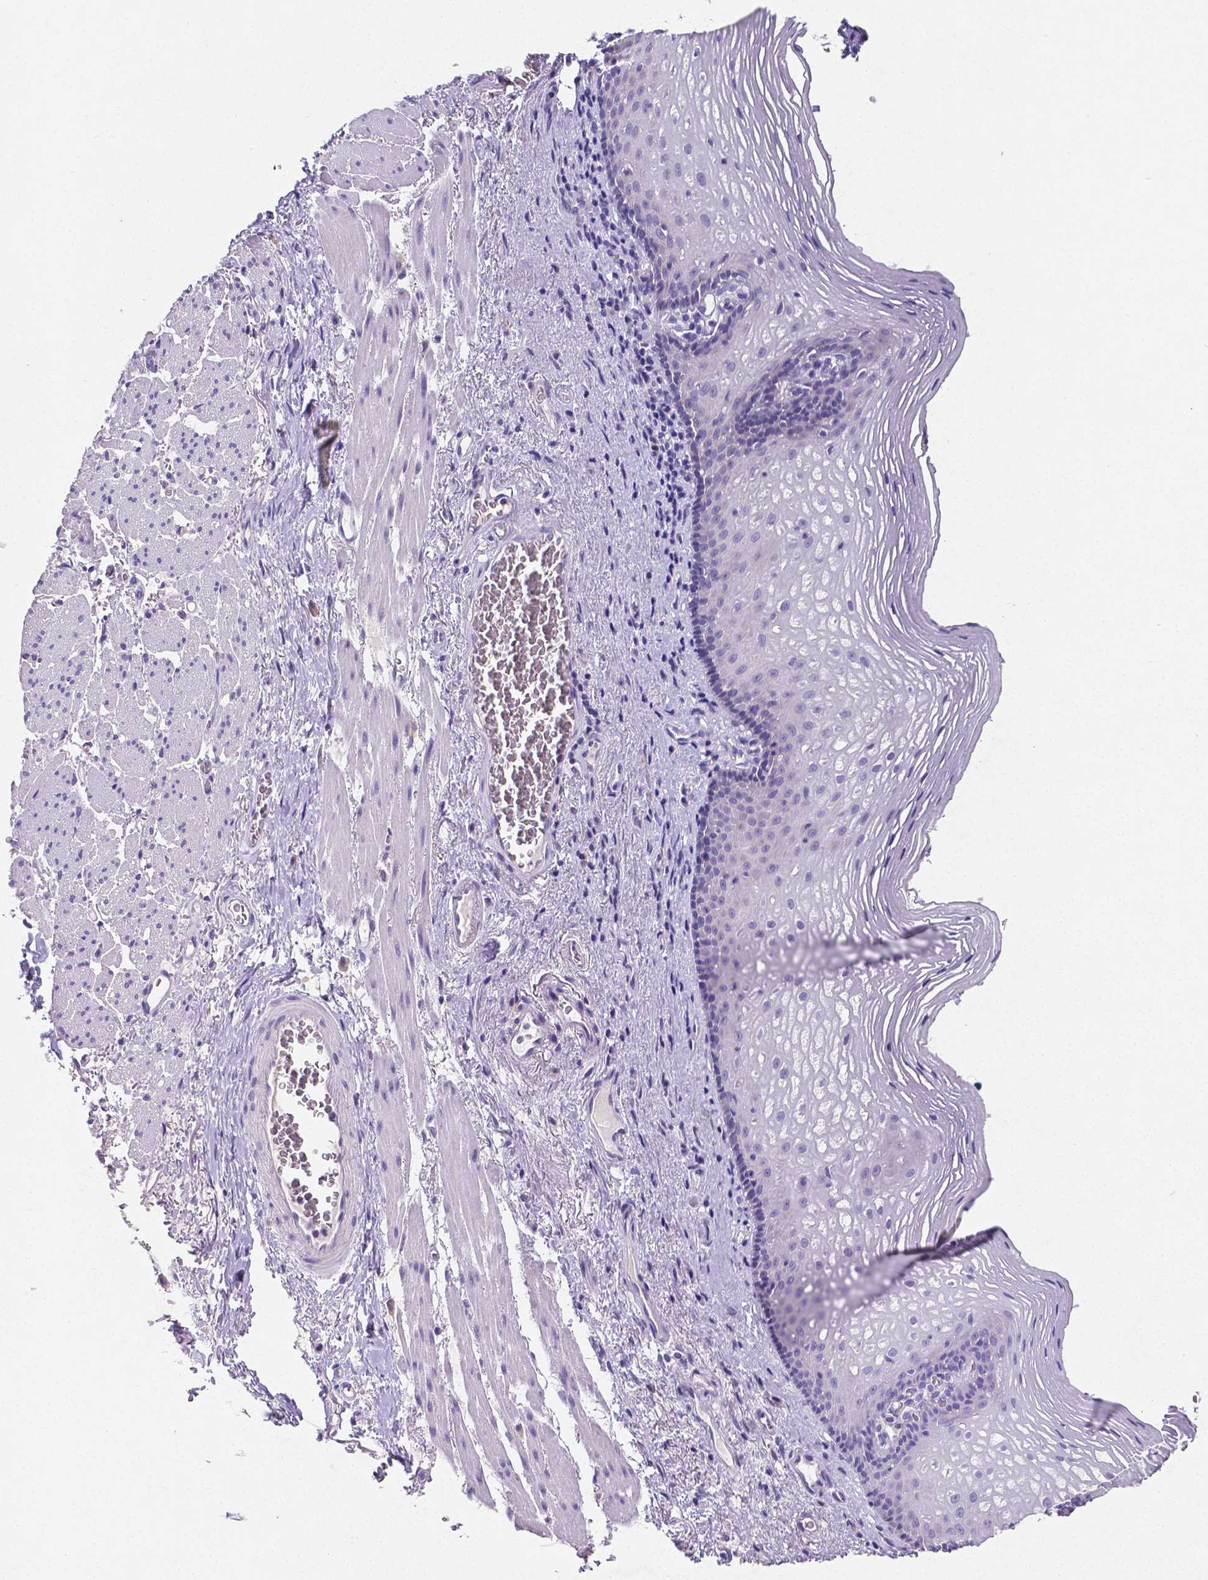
{"staining": {"intensity": "negative", "quantity": "none", "location": "none"}, "tissue": "esophagus", "cell_type": "Squamous epithelial cells", "image_type": "normal", "snomed": [{"axis": "morphology", "description": "Normal tissue, NOS"}, {"axis": "topography", "description": "Esophagus"}], "caption": "DAB (3,3'-diaminobenzidine) immunohistochemical staining of unremarkable human esophagus exhibits no significant expression in squamous epithelial cells. The staining is performed using DAB brown chromogen with nuclei counter-stained in using hematoxylin.", "gene": "SATB2", "patient": {"sex": "male", "age": 76}}